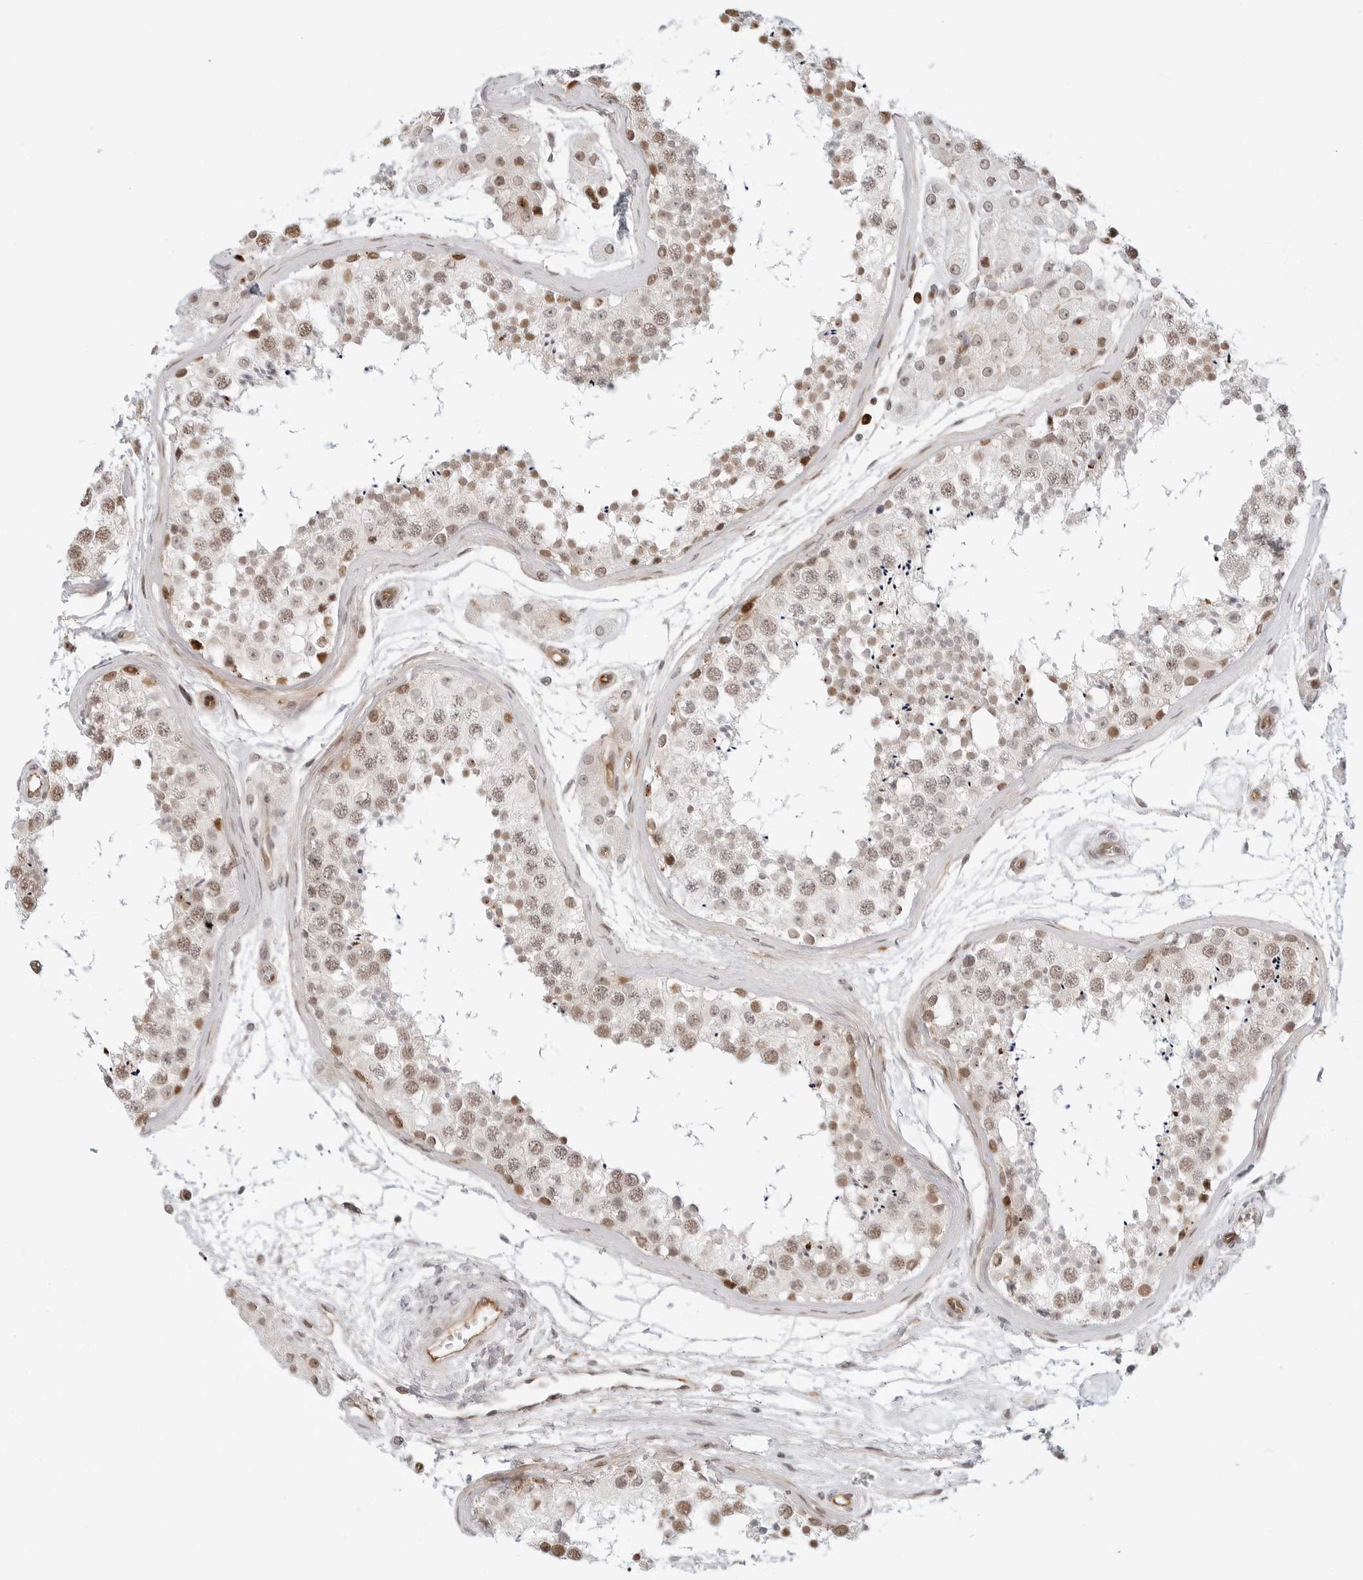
{"staining": {"intensity": "moderate", "quantity": "25%-75%", "location": "nuclear"}, "tissue": "testis", "cell_type": "Cells in seminiferous ducts", "image_type": "normal", "snomed": [{"axis": "morphology", "description": "Normal tissue, NOS"}, {"axis": "topography", "description": "Testis"}], "caption": "A brown stain highlights moderate nuclear positivity of a protein in cells in seminiferous ducts of benign testis.", "gene": "ZNF613", "patient": {"sex": "male", "age": 56}}